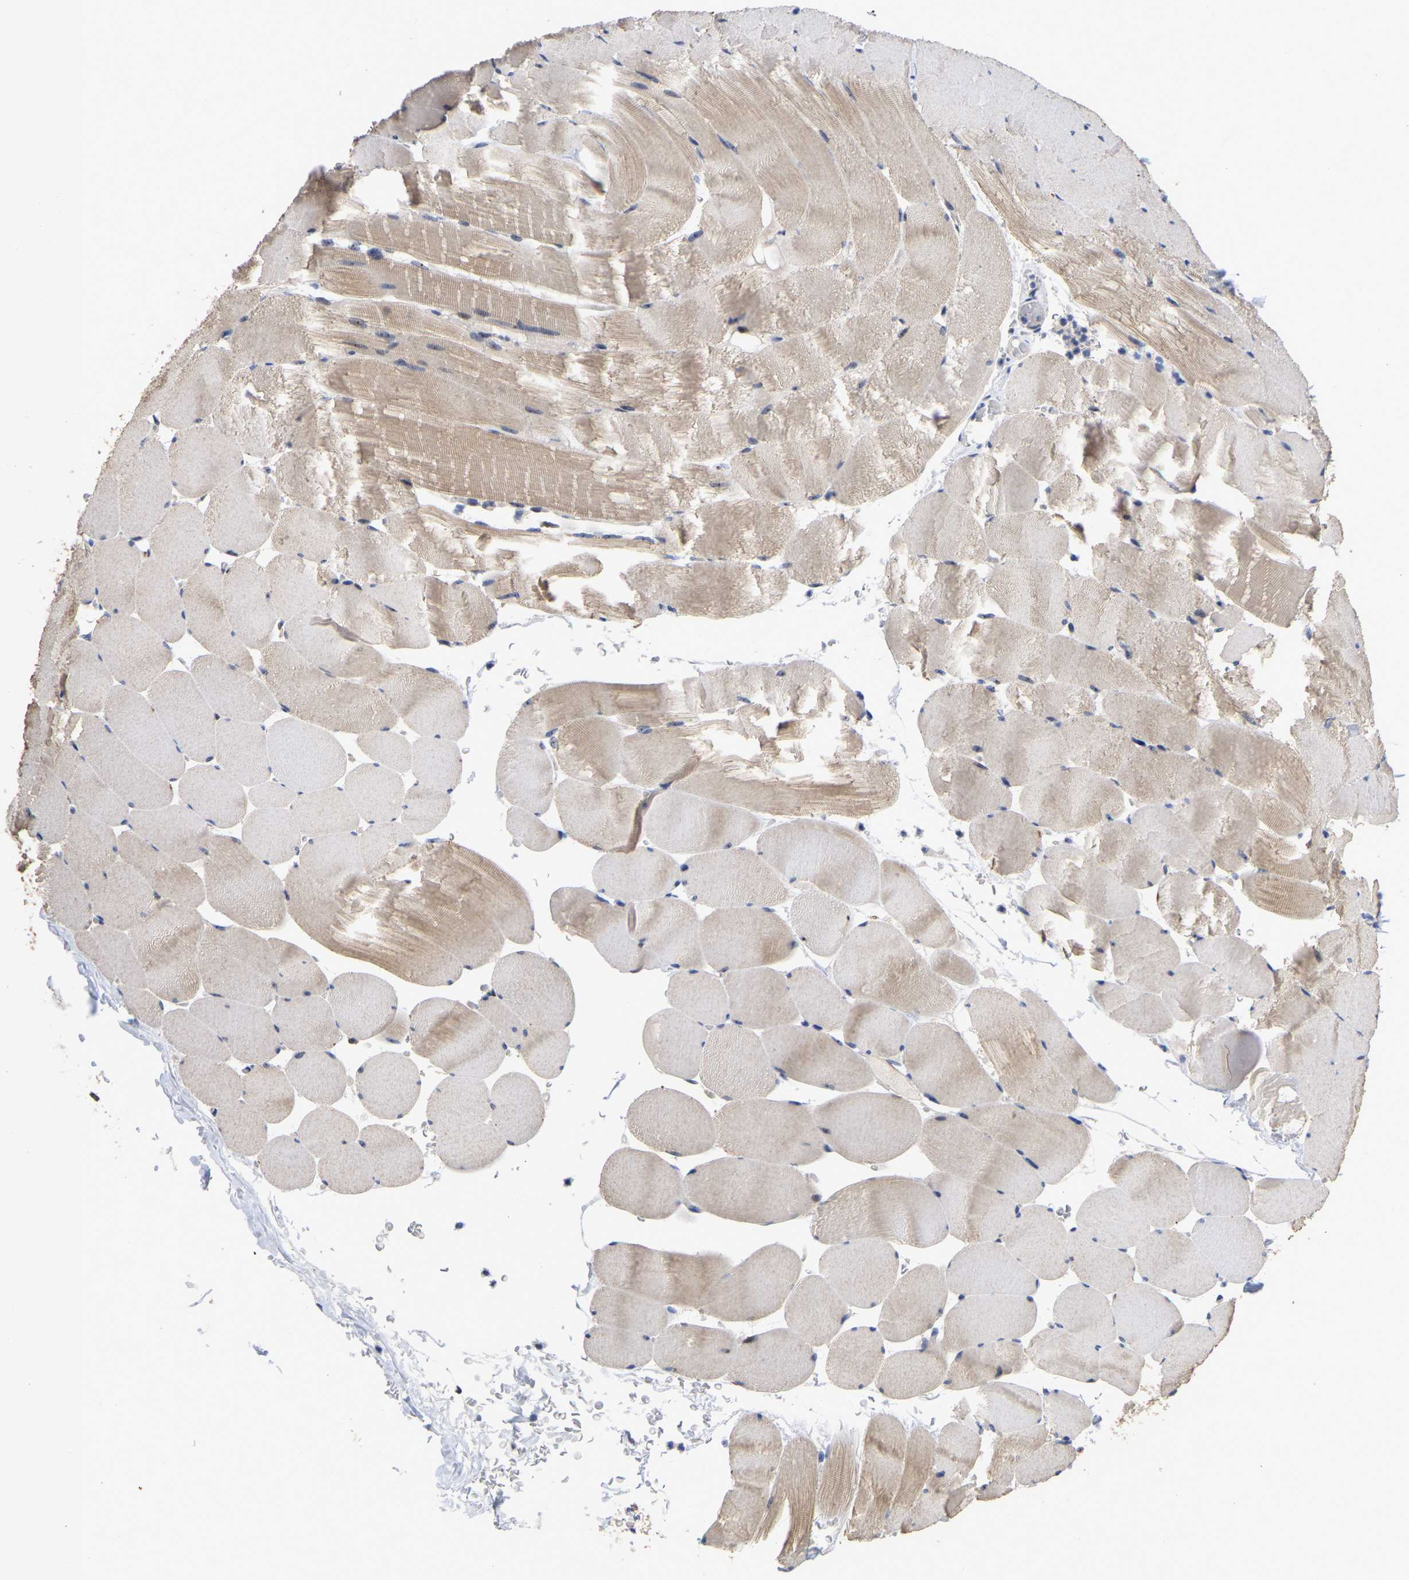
{"staining": {"intensity": "weak", "quantity": "<25%", "location": "cytoplasmic/membranous"}, "tissue": "skeletal muscle", "cell_type": "Myocytes", "image_type": "normal", "snomed": [{"axis": "morphology", "description": "Normal tissue, NOS"}, {"axis": "topography", "description": "Skeletal muscle"}], "caption": "Benign skeletal muscle was stained to show a protein in brown. There is no significant positivity in myocytes.", "gene": "NLE1", "patient": {"sex": "male", "age": 62}}